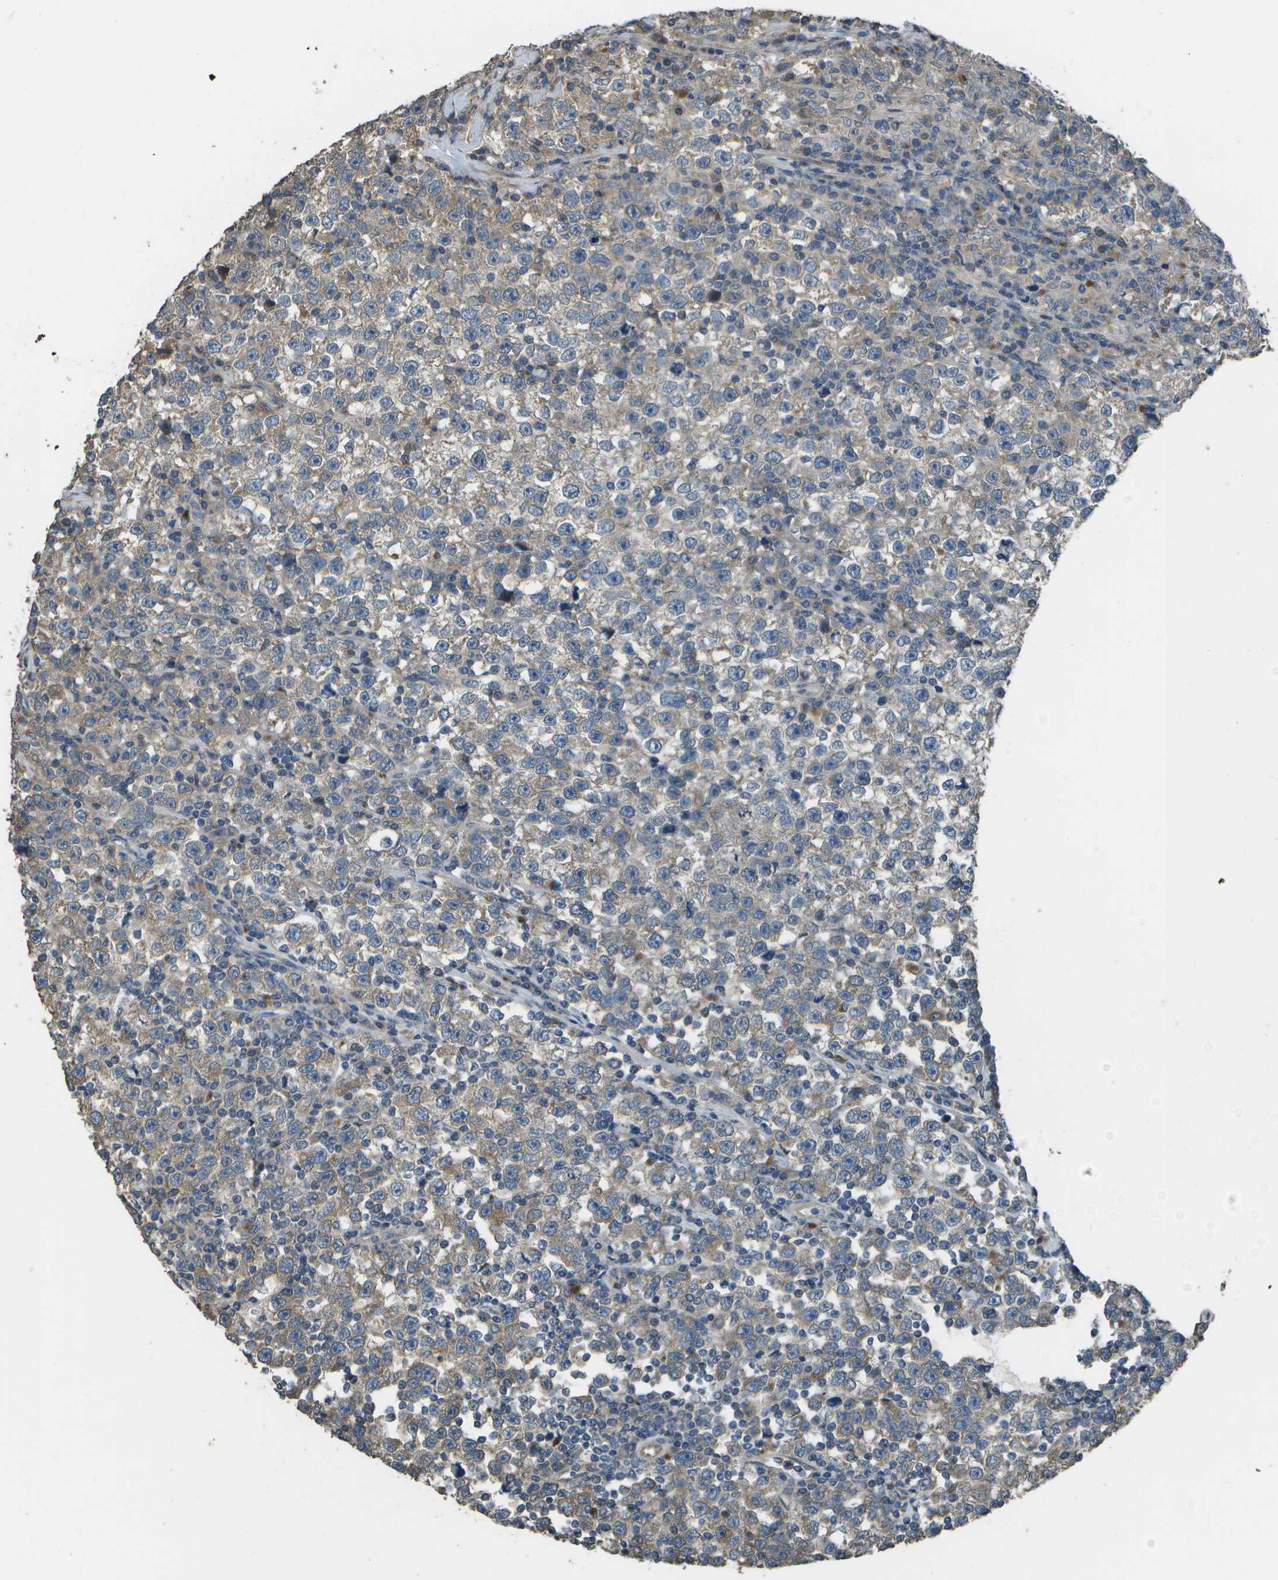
{"staining": {"intensity": "weak", "quantity": ">75%", "location": "cytoplasmic/membranous"}, "tissue": "testis cancer", "cell_type": "Tumor cells", "image_type": "cancer", "snomed": [{"axis": "morphology", "description": "Seminoma, NOS"}, {"axis": "topography", "description": "Testis"}], "caption": "Immunohistochemical staining of seminoma (testis) shows weak cytoplasmic/membranous protein expression in approximately >75% of tumor cells.", "gene": "CLNS1A", "patient": {"sex": "male", "age": 43}}